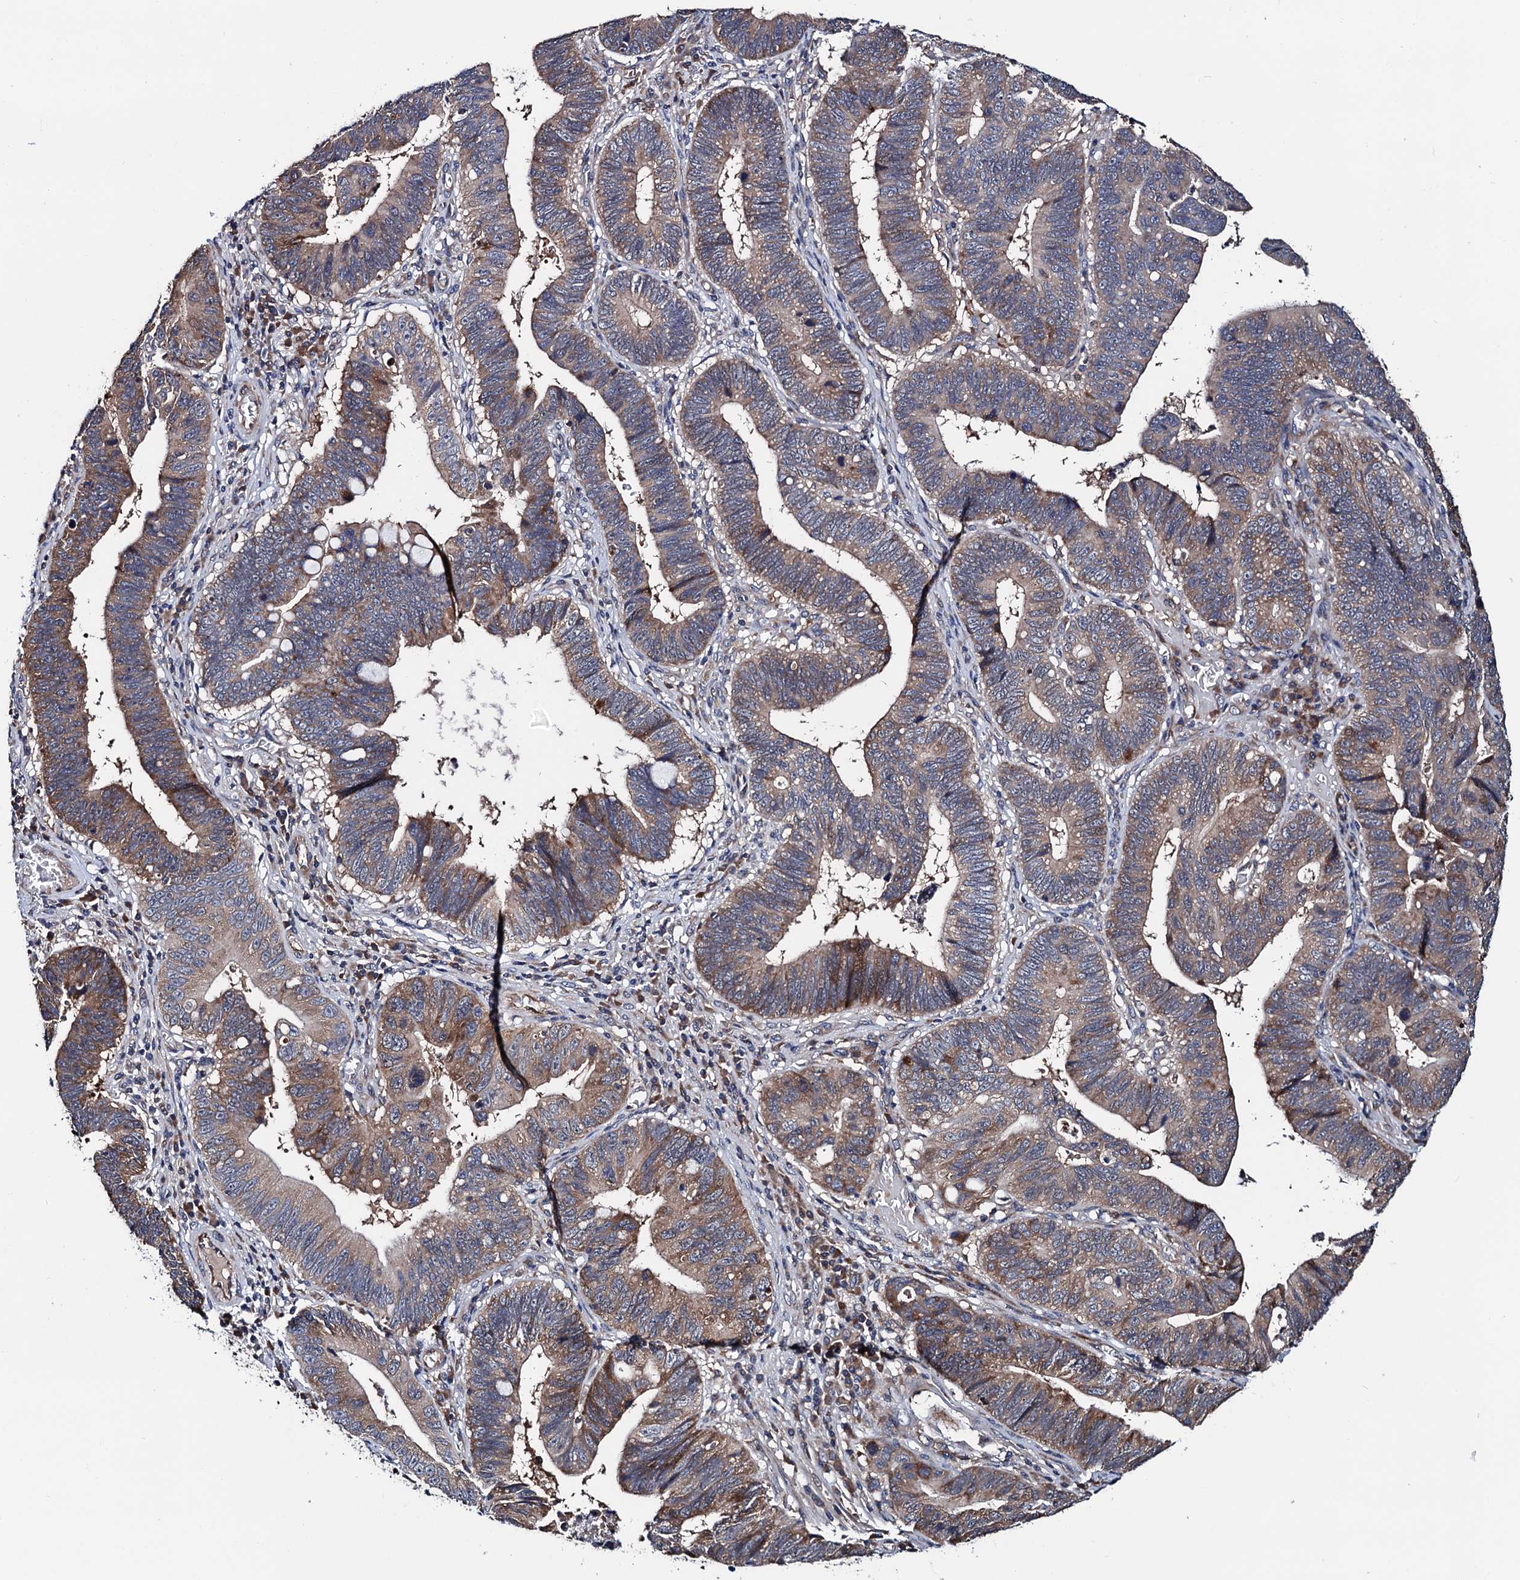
{"staining": {"intensity": "moderate", "quantity": "25%-75%", "location": "cytoplasmic/membranous"}, "tissue": "stomach cancer", "cell_type": "Tumor cells", "image_type": "cancer", "snomed": [{"axis": "morphology", "description": "Adenocarcinoma, NOS"}, {"axis": "topography", "description": "Stomach"}], "caption": "This is an image of immunohistochemistry staining of adenocarcinoma (stomach), which shows moderate positivity in the cytoplasmic/membranous of tumor cells.", "gene": "TRMT112", "patient": {"sex": "male", "age": 59}}